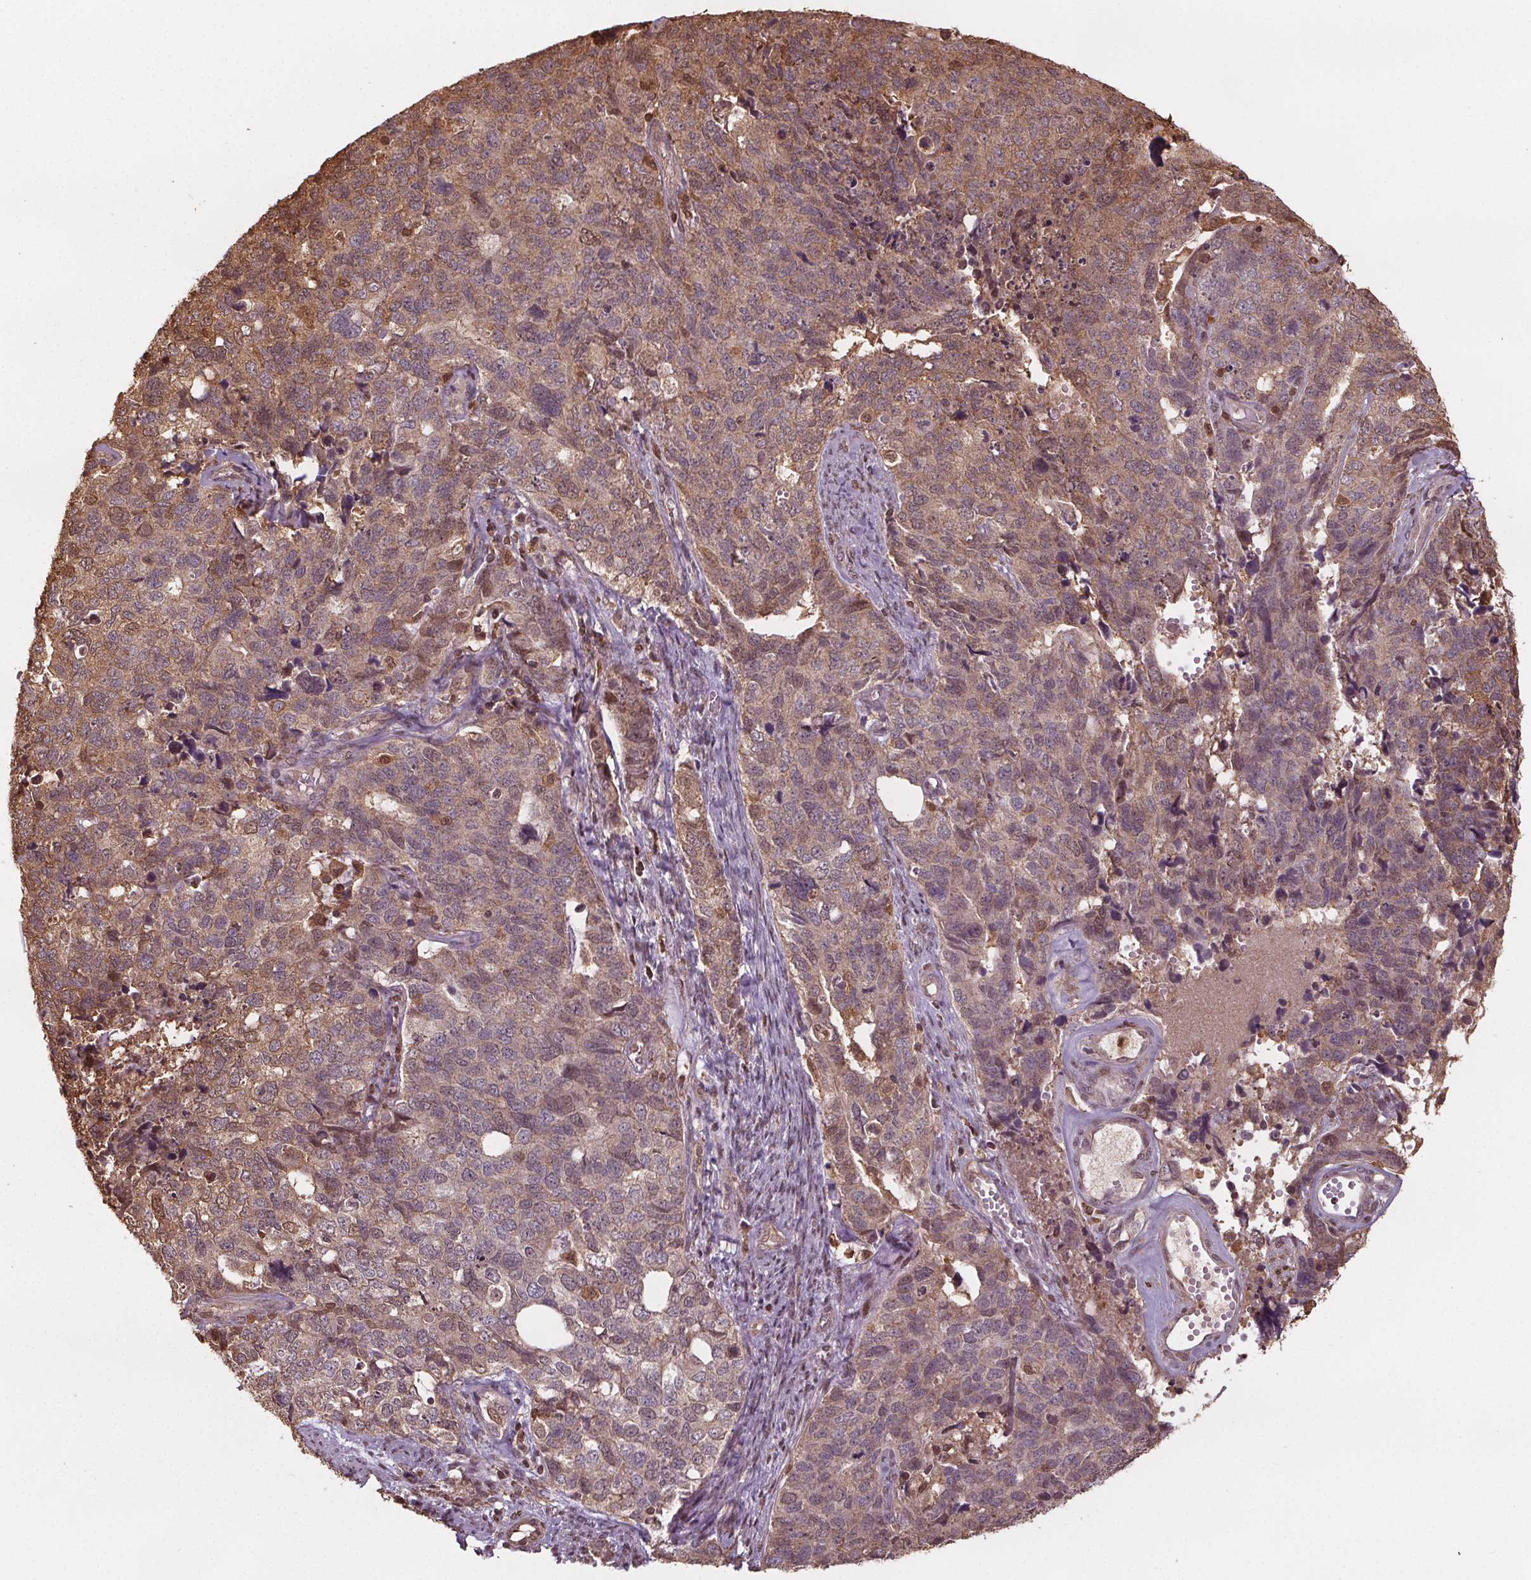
{"staining": {"intensity": "moderate", "quantity": ">75%", "location": "cytoplasmic/membranous,nuclear"}, "tissue": "cervical cancer", "cell_type": "Tumor cells", "image_type": "cancer", "snomed": [{"axis": "morphology", "description": "Squamous cell carcinoma, NOS"}, {"axis": "topography", "description": "Cervix"}], "caption": "Protein analysis of cervical squamous cell carcinoma tissue exhibits moderate cytoplasmic/membranous and nuclear expression in about >75% of tumor cells.", "gene": "ENO1", "patient": {"sex": "female", "age": 63}}